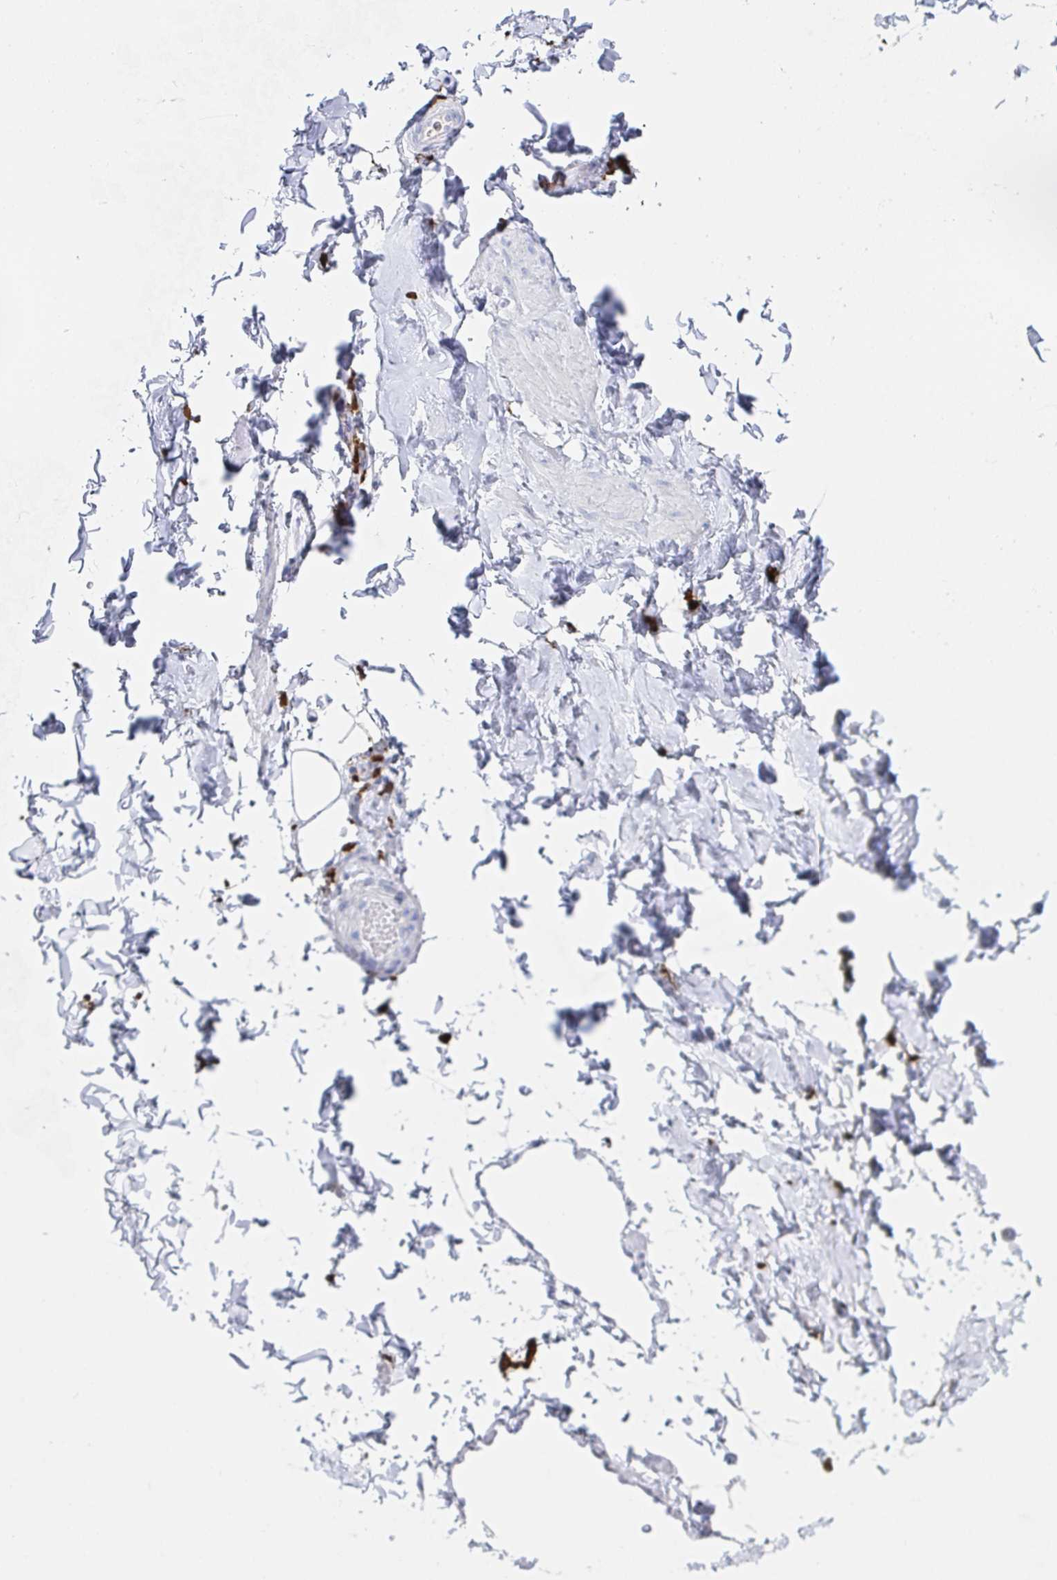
{"staining": {"intensity": "negative", "quantity": "none", "location": "none"}, "tissue": "adipose tissue", "cell_type": "Adipocytes", "image_type": "normal", "snomed": [{"axis": "morphology", "description": "Normal tissue, NOS"}, {"axis": "topography", "description": "Epididymis, spermatic cord, NOS"}, {"axis": "topography", "description": "Epididymis"}, {"axis": "topography", "description": "Peripheral nerve tissue"}], "caption": "The histopathology image exhibits no staining of adipocytes in normal adipose tissue.", "gene": "OR2A1", "patient": {"sex": "male", "age": 29}}